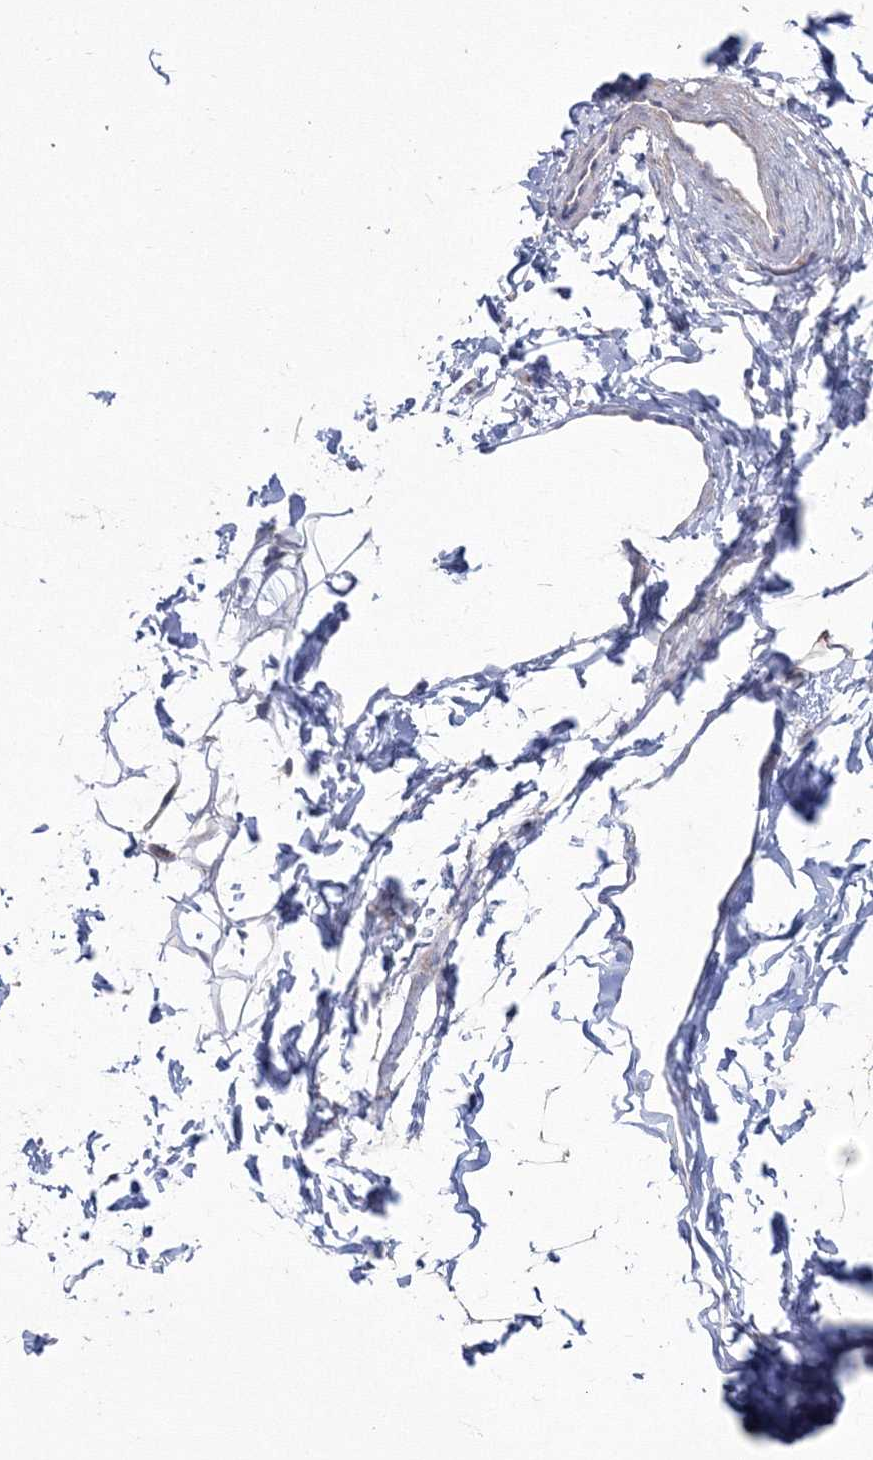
{"staining": {"intensity": "negative", "quantity": "none", "location": "none"}, "tissue": "adipose tissue", "cell_type": "Adipocytes", "image_type": "normal", "snomed": [{"axis": "morphology", "description": "Normal tissue, NOS"}, {"axis": "morphology", "description": "Basal cell carcinoma"}, {"axis": "topography", "description": "Cartilage tissue"}, {"axis": "topography", "description": "Nasopharynx"}, {"axis": "topography", "description": "Oral tissue"}], "caption": "The immunohistochemistry histopathology image has no significant staining in adipocytes of adipose tissue.", "gene": "HYAL2", "patient": {"sex": "female", "age": 77}}